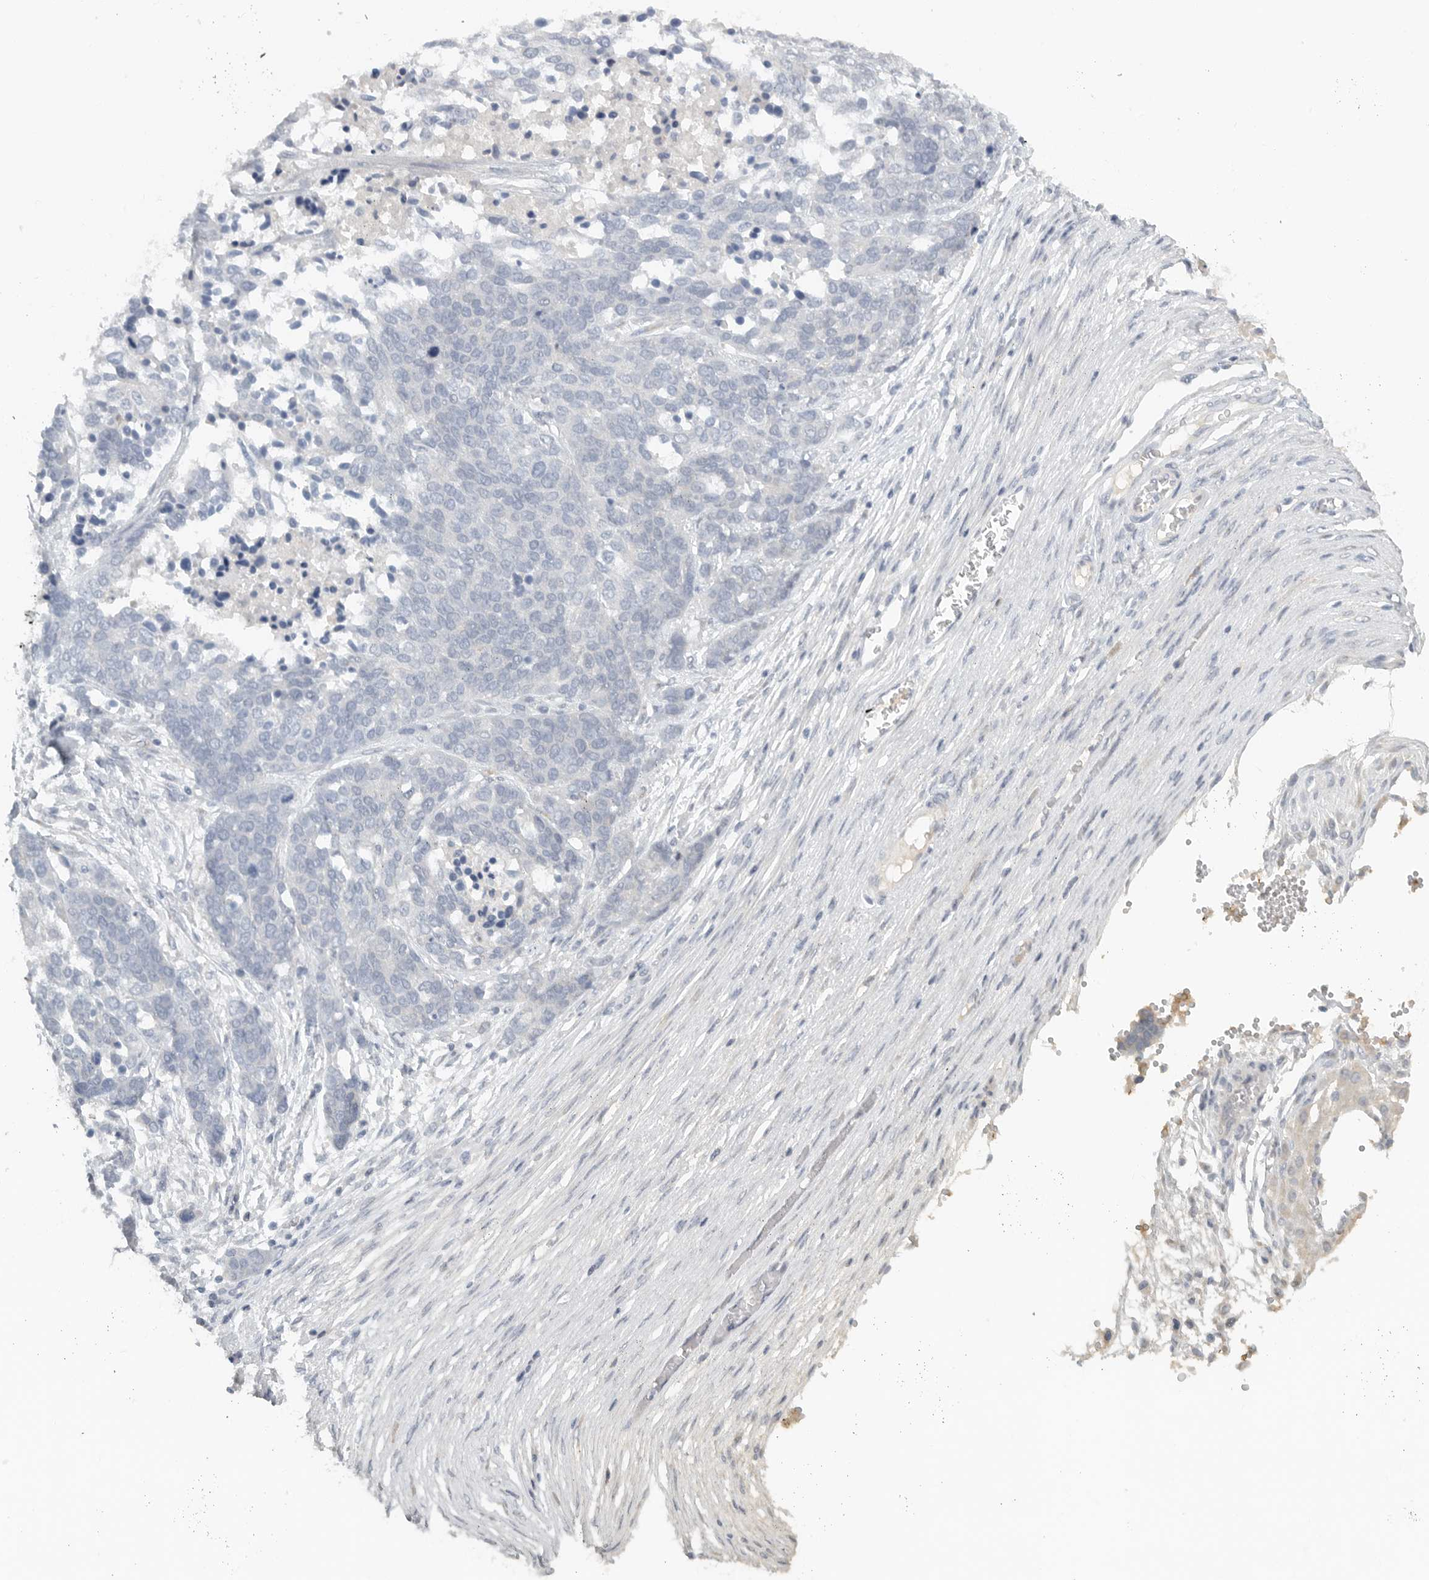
{"staining": {"intensity": "negative", "quantity": "none", "location": "none"}, "tissue": "ovarian cancer", "cell_type": "Tumor cells", "image_type": "cancer", "snomed": [{"axis": "morphology", "description": "Cystadenocarcinoma, serous, NOS"}, {"axis": "topography", "description": "Ovary"}], "caption": "Immunohistochemistry of ovarian cancer (serous cystadenocarcinoma) shows no staining in tumor cells.", "gene": "PAM", "patient": {"sex": "female", "age": 44}}